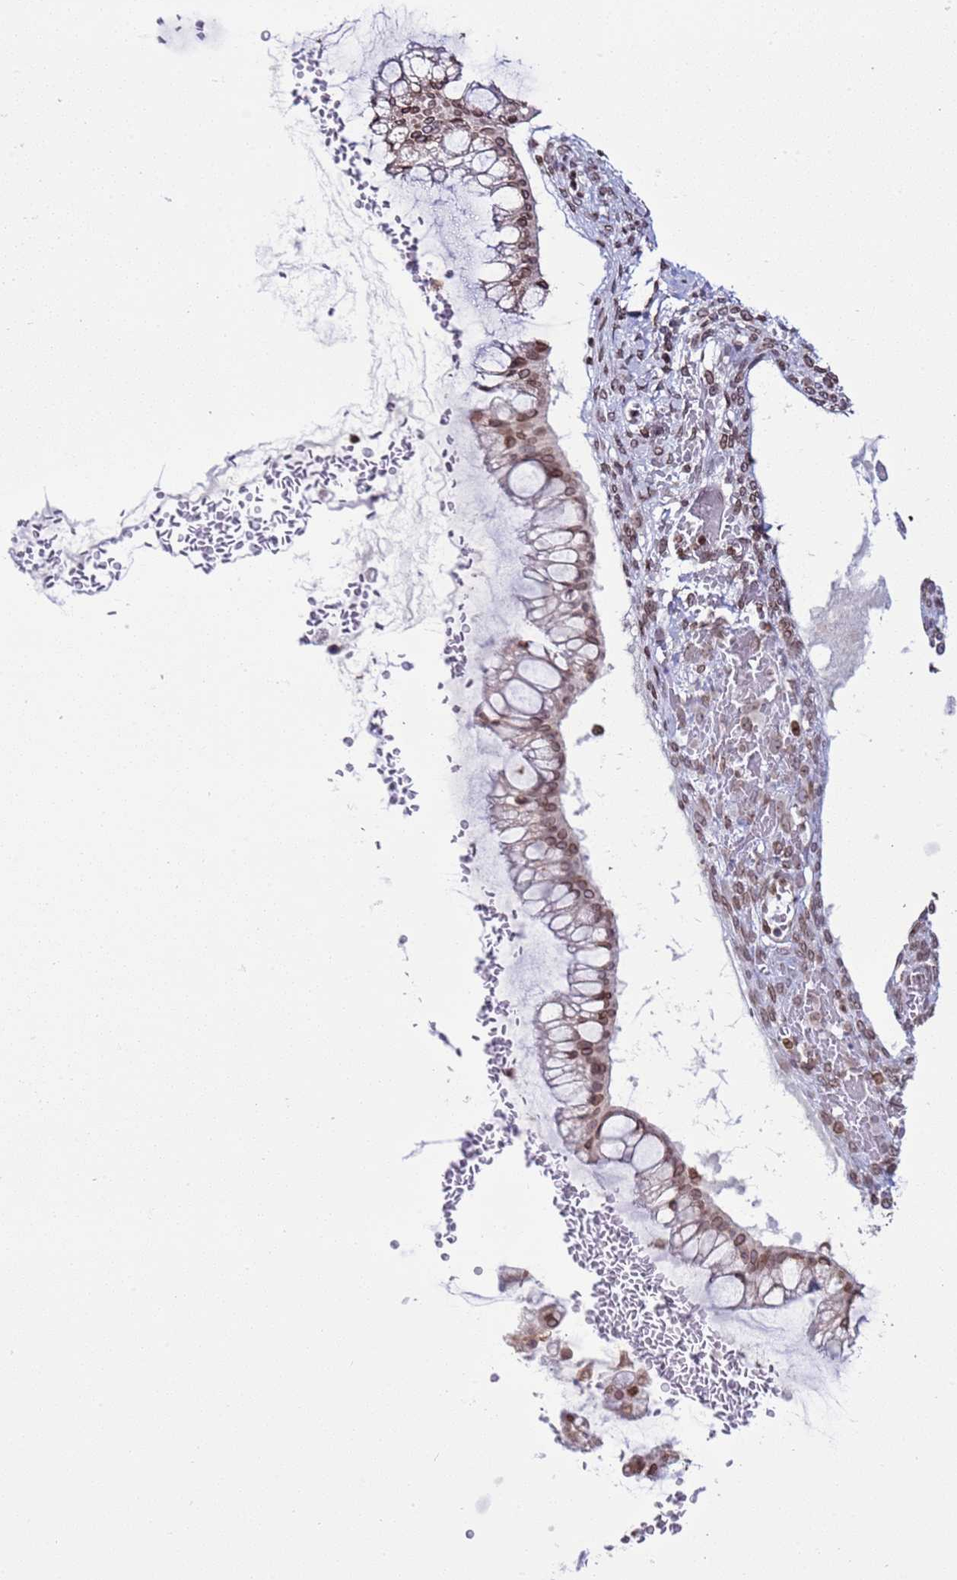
{"staining": {"intensity": "moderate", "quantity": ">75%", "location": "cytoplasmic/membranous,nuclear"}, "tissue": "ovarian cancer", "cell_type": "Tumor cells", "image_type": "cancer", "snomed": [{"axis": "morphology", "description": "Cystadenocarcinoma, mucinous, NOS"}, {"axis": "topography", "description": "Ovary"}], "caption": "Protein expression analysis of human ovarian mucinous cystadenocarcinoma reveals moderate cytoplasmic/membranous and nuclear expression in approximately >75% of tumor cells. Using DAB (3,3'-diaminobenzidine) (brown) and hematoxylin (blue) stains, captured at high magnification using brightfield microscopy.", "gene": "DHX37", "patient": {"sex": "female", "age": 73}}